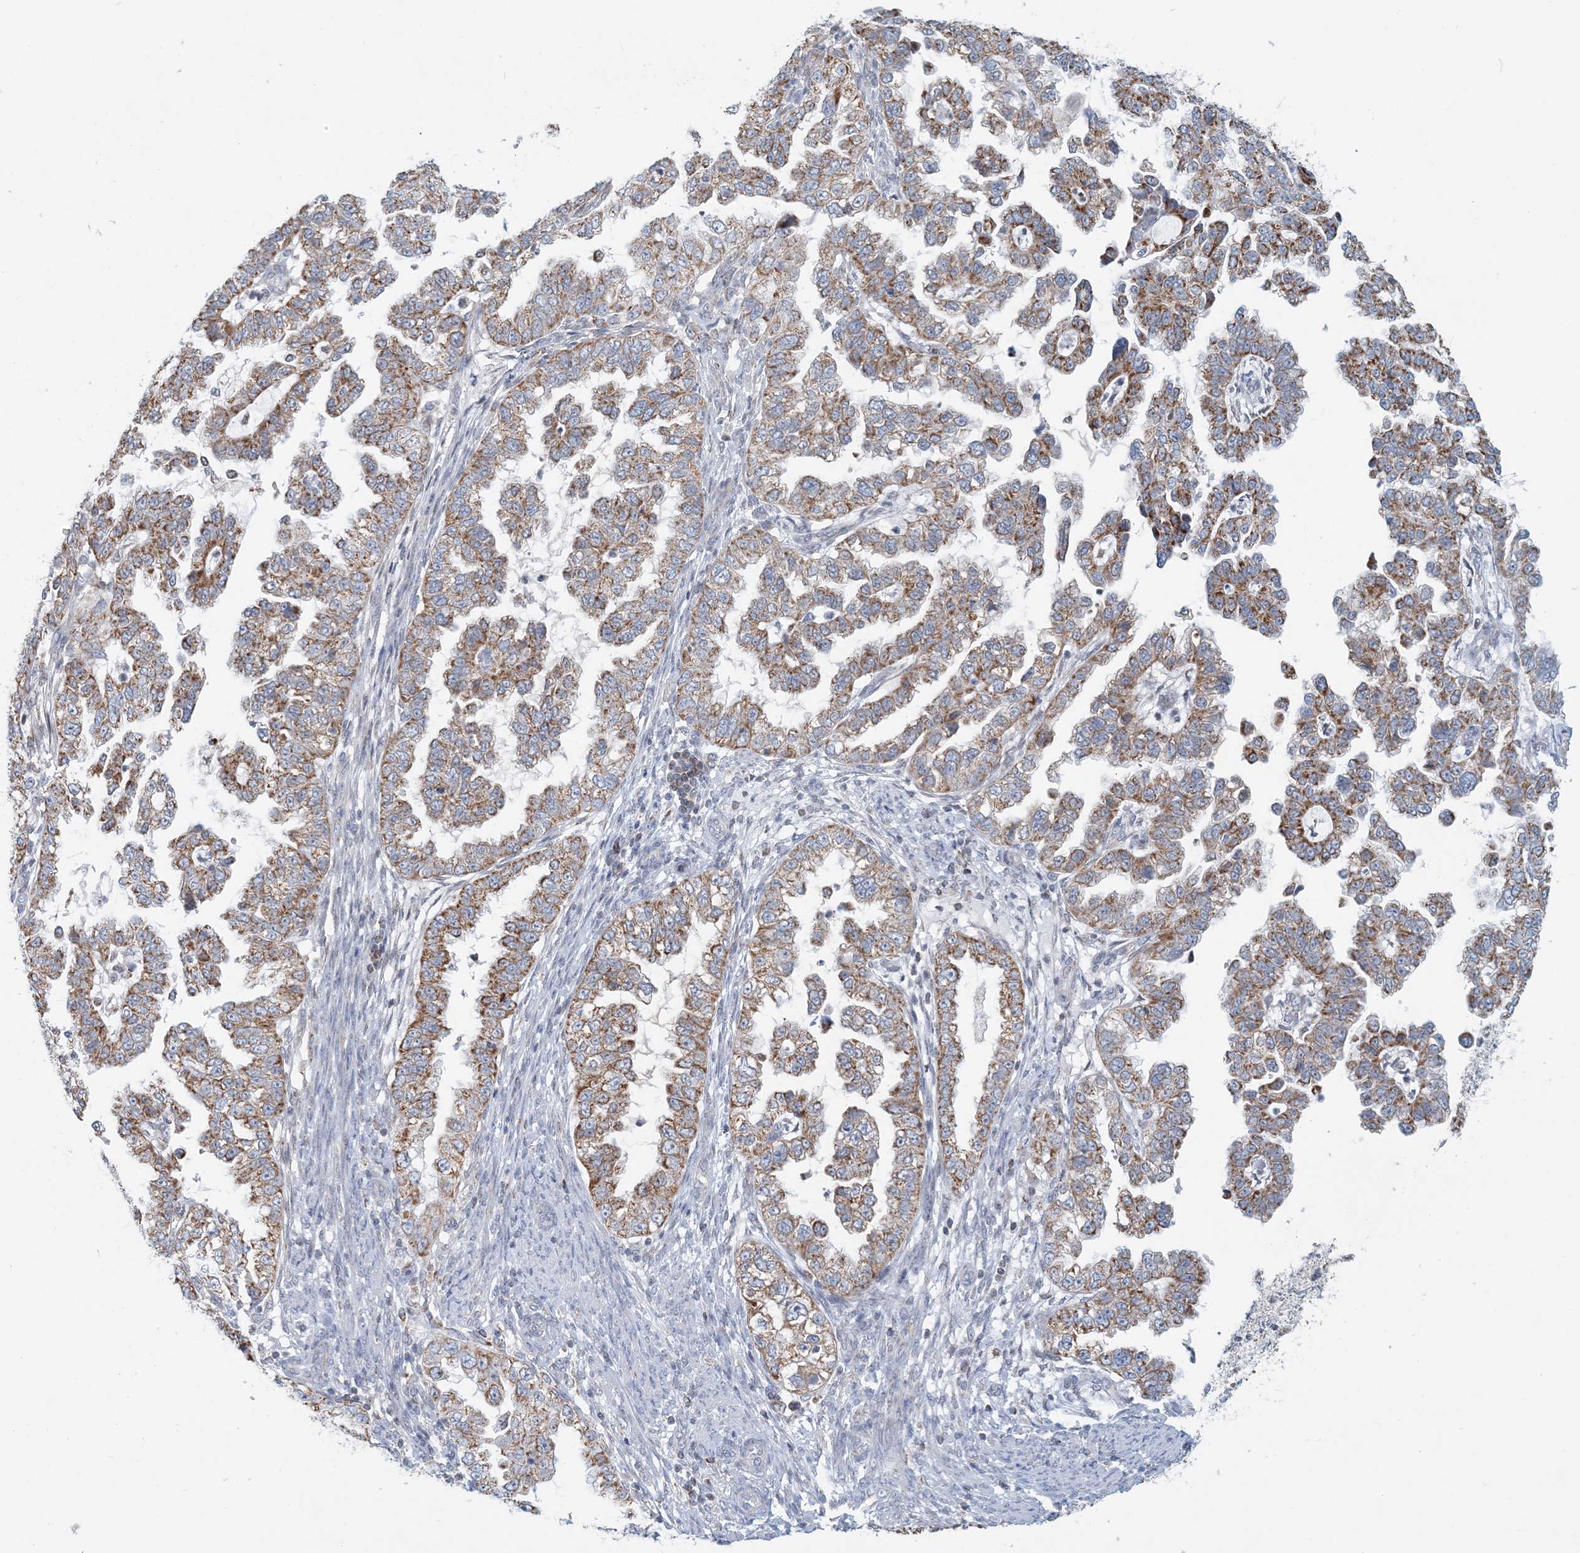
{"staining": {"intensity": "moderate", "quantity": ">75%", "location": "cytoplasmic/membranous"}, "tissue": "endometrial cancer", "cell_type": "Tumor cells", "image_type": "cancer", "snomed": [{"axis": "morphology", "description": "Adenocarcinoma, NOS"}, {"axis": "topography", "description": "Endometrium"}], "caption": "Moderate cytoplasmic/membranous protein expression is identified in approximately >75% of tumor cells in endometrial cancer. (DAB (3,3'-diaminobenzidine) IHC with brightfield microscopy, high magnification).", "gene": "BDH1", "patient": {"sex": "female", "age": 85}}